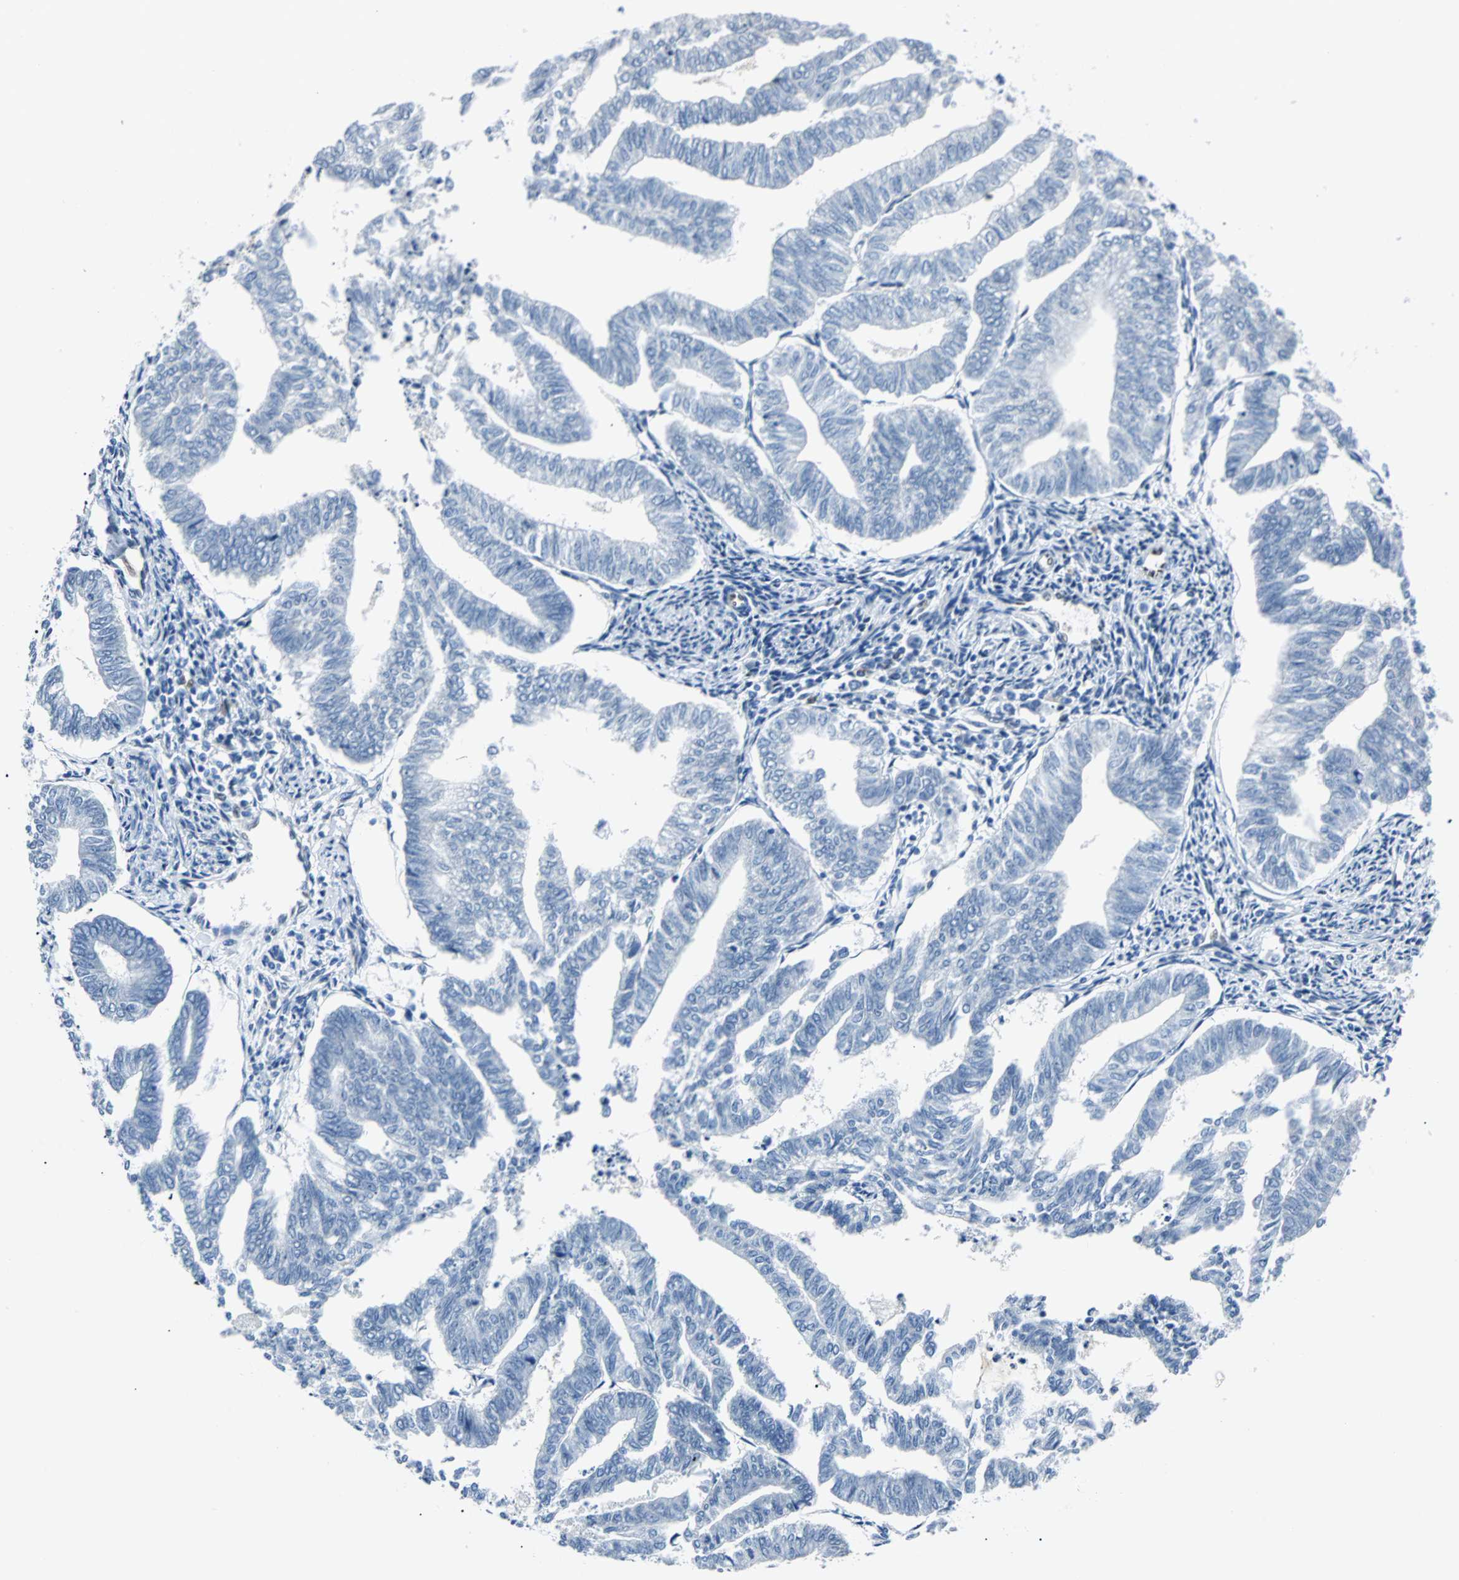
{"staining": {"intensity": "negative", "quantity": "none", "location": "none"}, "tissue": "endometrial cancer", "cell_type": "Tumor cells", "image_type": "cancer", "snomed": [{"axis": "morphology", "description": "Adenocarcinoma, NOS"}, {"axis": "topography", "description": "Endometrium"}], "caption": "This is an immunohistochemistry (IHC) image of endometrial adenocarcinoma. There is no expression in tumor cells.", "gene": "IL33", "patient": {"sex": "female", "age": 79}}